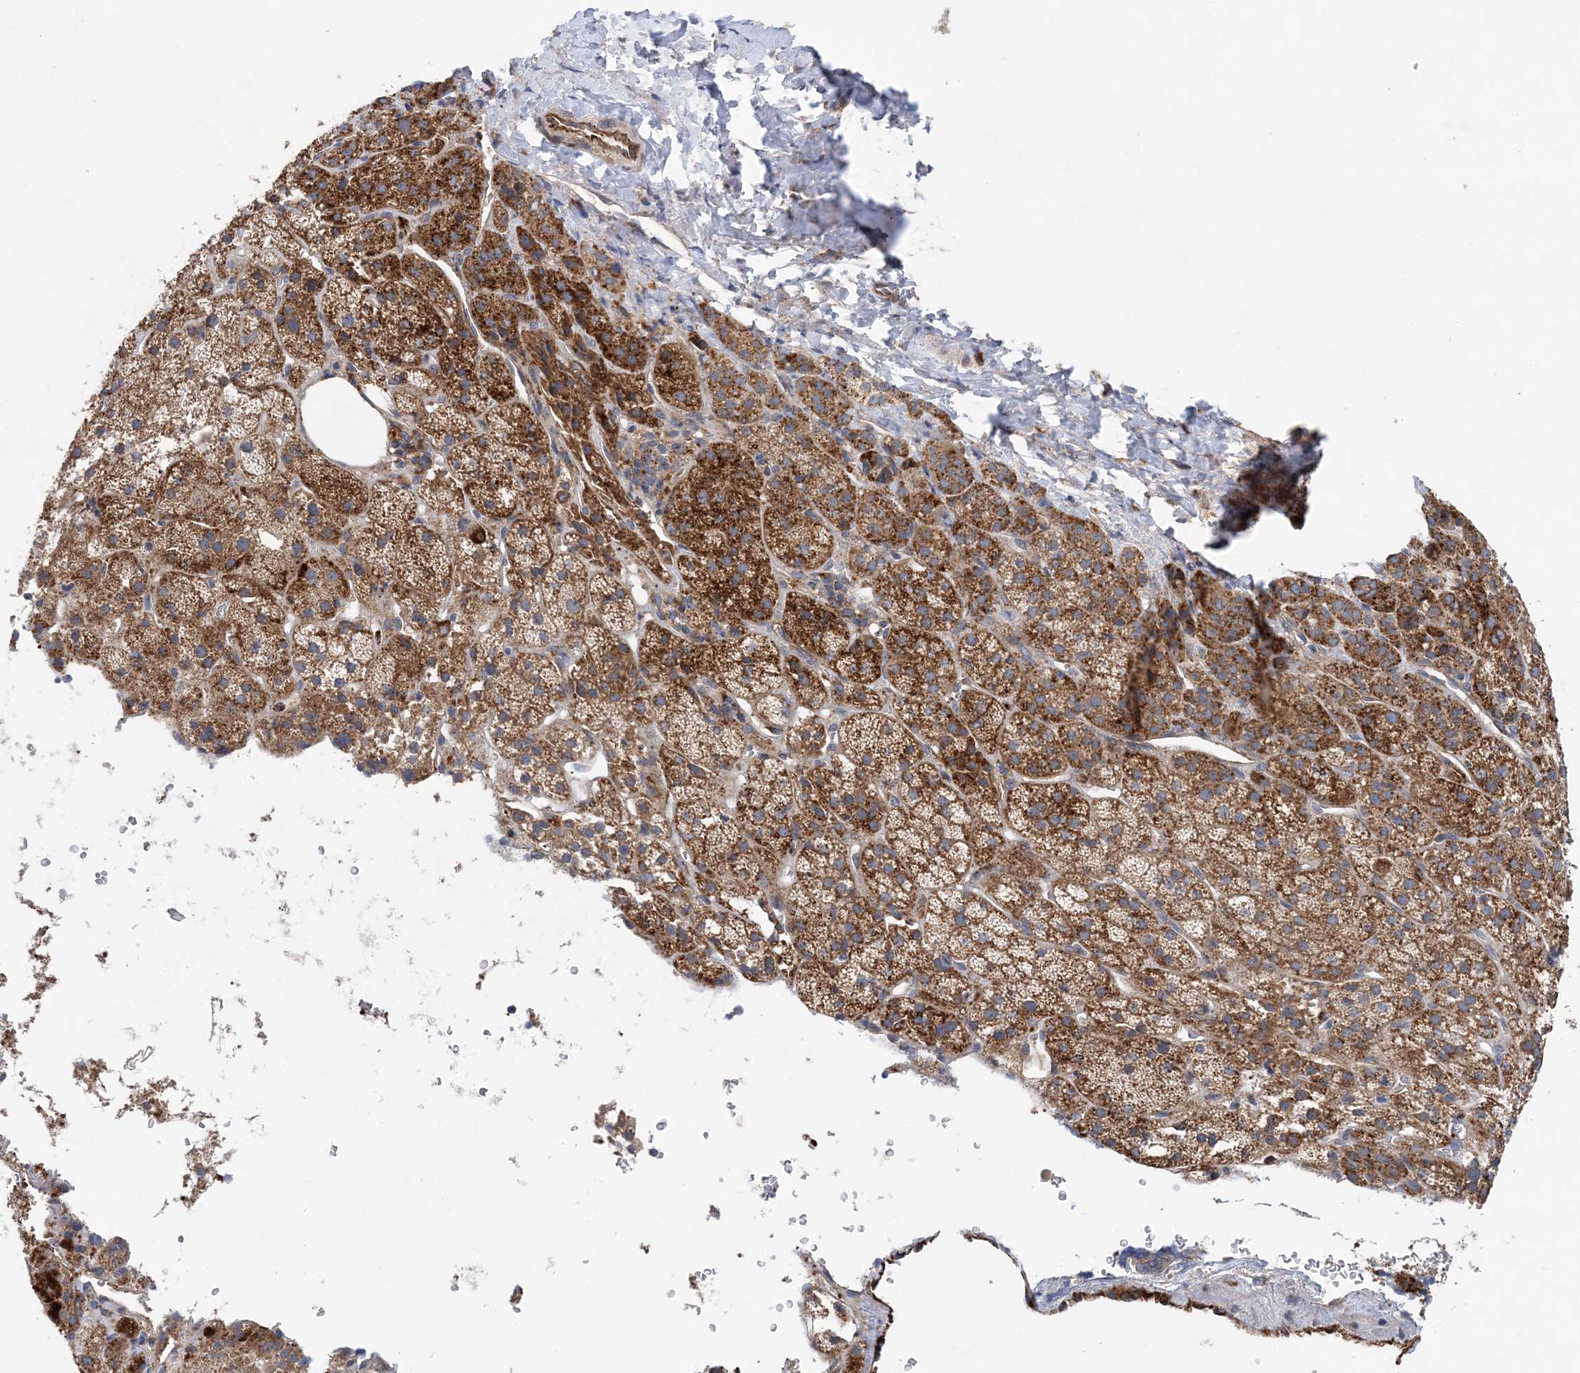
{"staining": {"intensity": "strong", "quantity": "25%-75%", "location": "cytoplasmic/membranous"}, "tissue": "adrenal gland", "cell_type": "Glandular cells", "image_type": "normal", "snomed": [{"axis": "morphology", "description": "Normal tissue, NOS"}, {"axis": "topography", "description": "Adrenal gland"}], "caption": "Immunohistochemistry (IHC) (DAB (3,3'-diaminobenzidine)) staining of unremarkable human adrenal gland displays strong cytoplasmic/membranous protein expression in approximately 25%-75% of glandular cells. Using DAB (3,3'-diaminobenzidine) (brown) and hematoxylin (blue) stains, captured at high magnification using brightfield microscopy.", "gene": "PTTG1IP", "patient": {"sex": "female", "age": 57}}